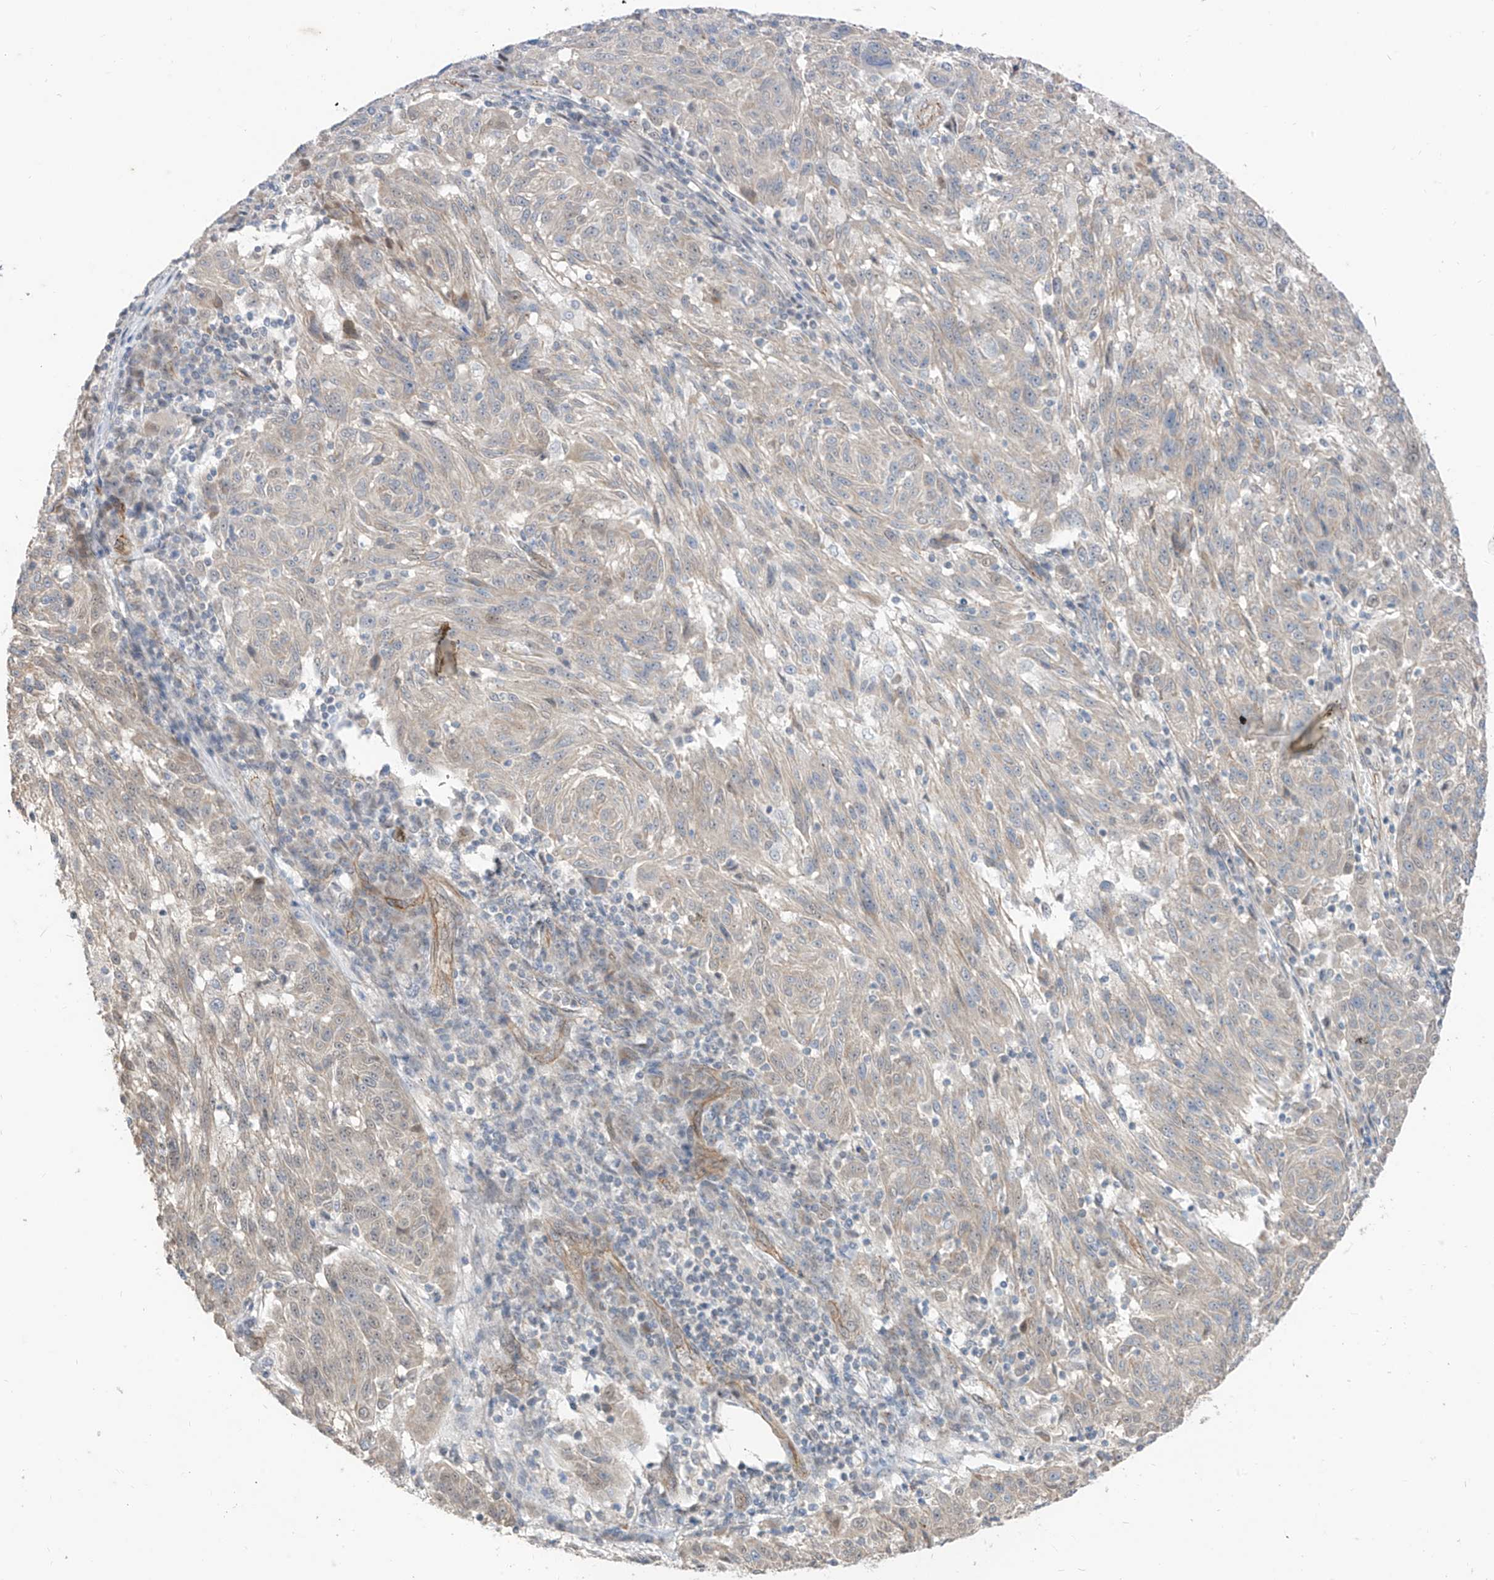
{"staining": {"intensity": "negative", "quantity": "none", "location": "none"}, "tissue": "melanoma", "cell_type": "Tumor cells", "image_type": "cancer", "snomed": [{"axis": "morphology", "description": "Malignant melanoma, NOS"}, {"axis": "topography", "description": "Skin"}], "caption": "Tumor cells show no significant protein staining in malignant melanoma.", "gene": "EPHX4", "patient": {"sex": "male", "age": 53}}